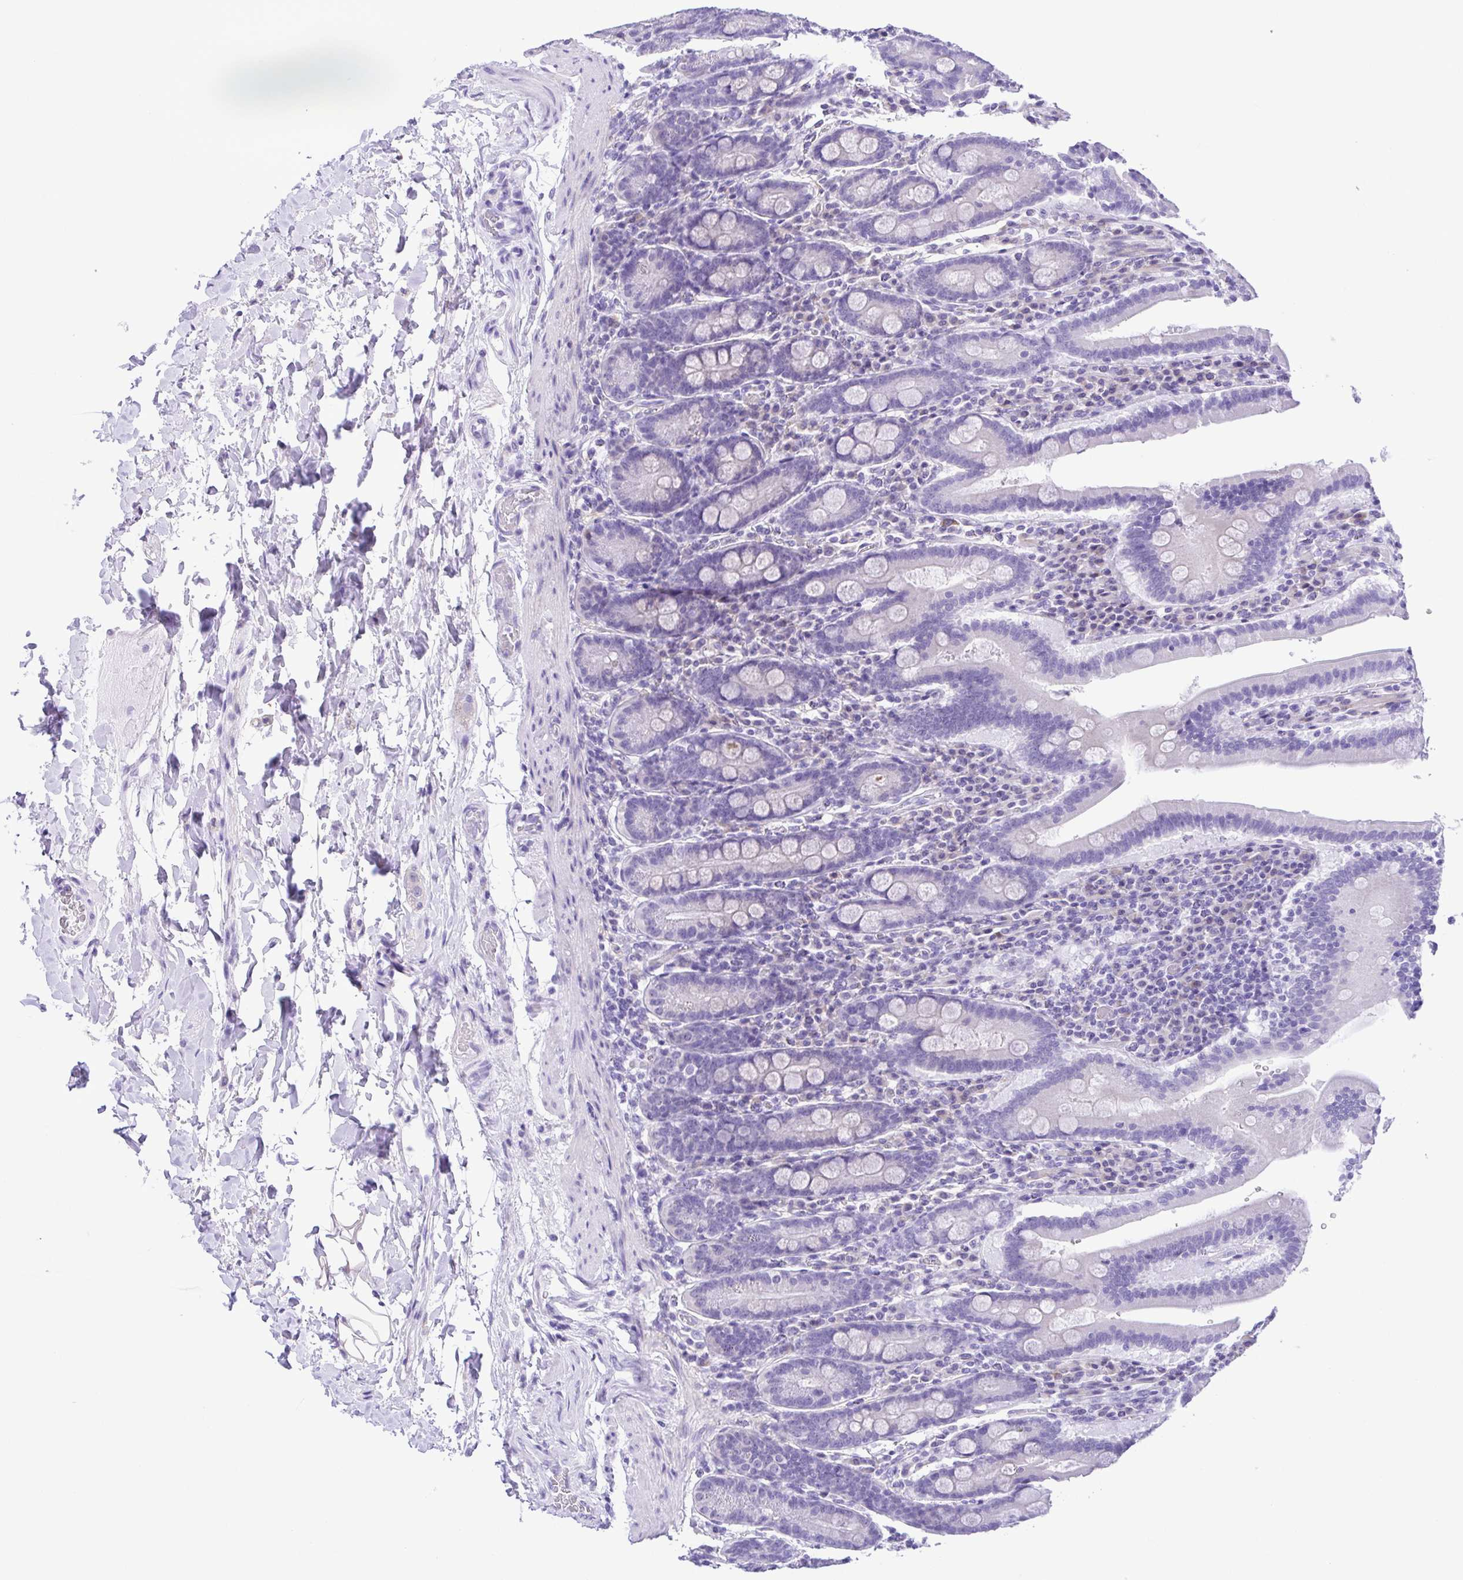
{"staining": {"intensity": "negative", "quantity": "none", "location": "none"}, "tissue": "small intestine", "cell_type": "Glandular cells", "image_type": "normal", "snomed": [{"axis": "morphology", "description": "Normal tissue, NOS"}, {"axis": "topography", "description": "Small intestine"}], "caption": "Photomicrograph shows no significant protein positivity in glandular cells of normal small intestine.", "gene": "PAK3", "patient": {"sex": "male", "age": 26}}